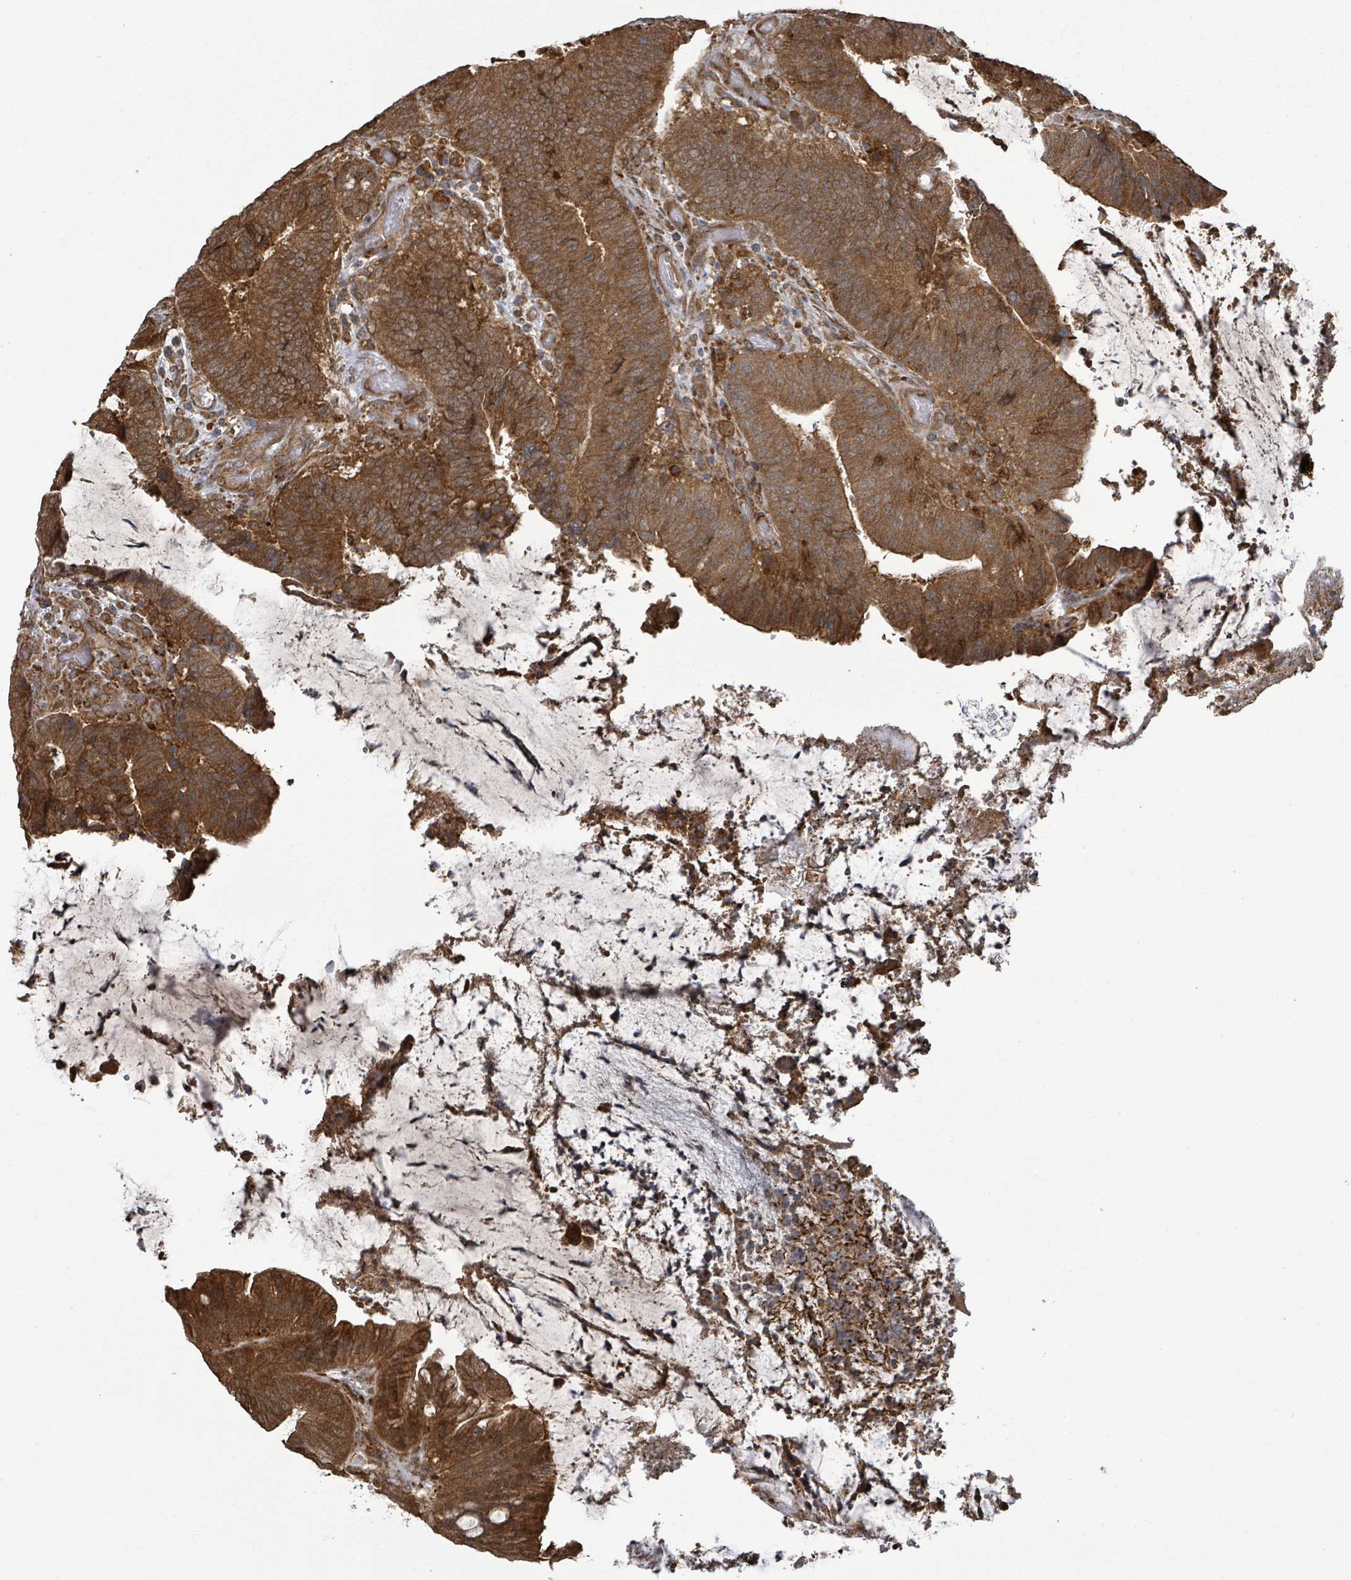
{"staining": {"intensity": "strong", "quantity": ">75%", "location": "cytoplasmic/membranous"}, "tissue": "colorectal cancer", "cell_type": "Tumor cells", "image_type": "cancer", "snomed": [{"axis": "morphology", "description": "Adenocarcinoma, NOS"}, {"axis": "topography", "description": "Colon"}], "caption": "A histopathology image of colorectal cancer stained for a protein shows strong cytoplasmic/membranous brown staining in tumor cells.", "gene": "ARPIN", "patient": {"sex": "female", "age": 43}}